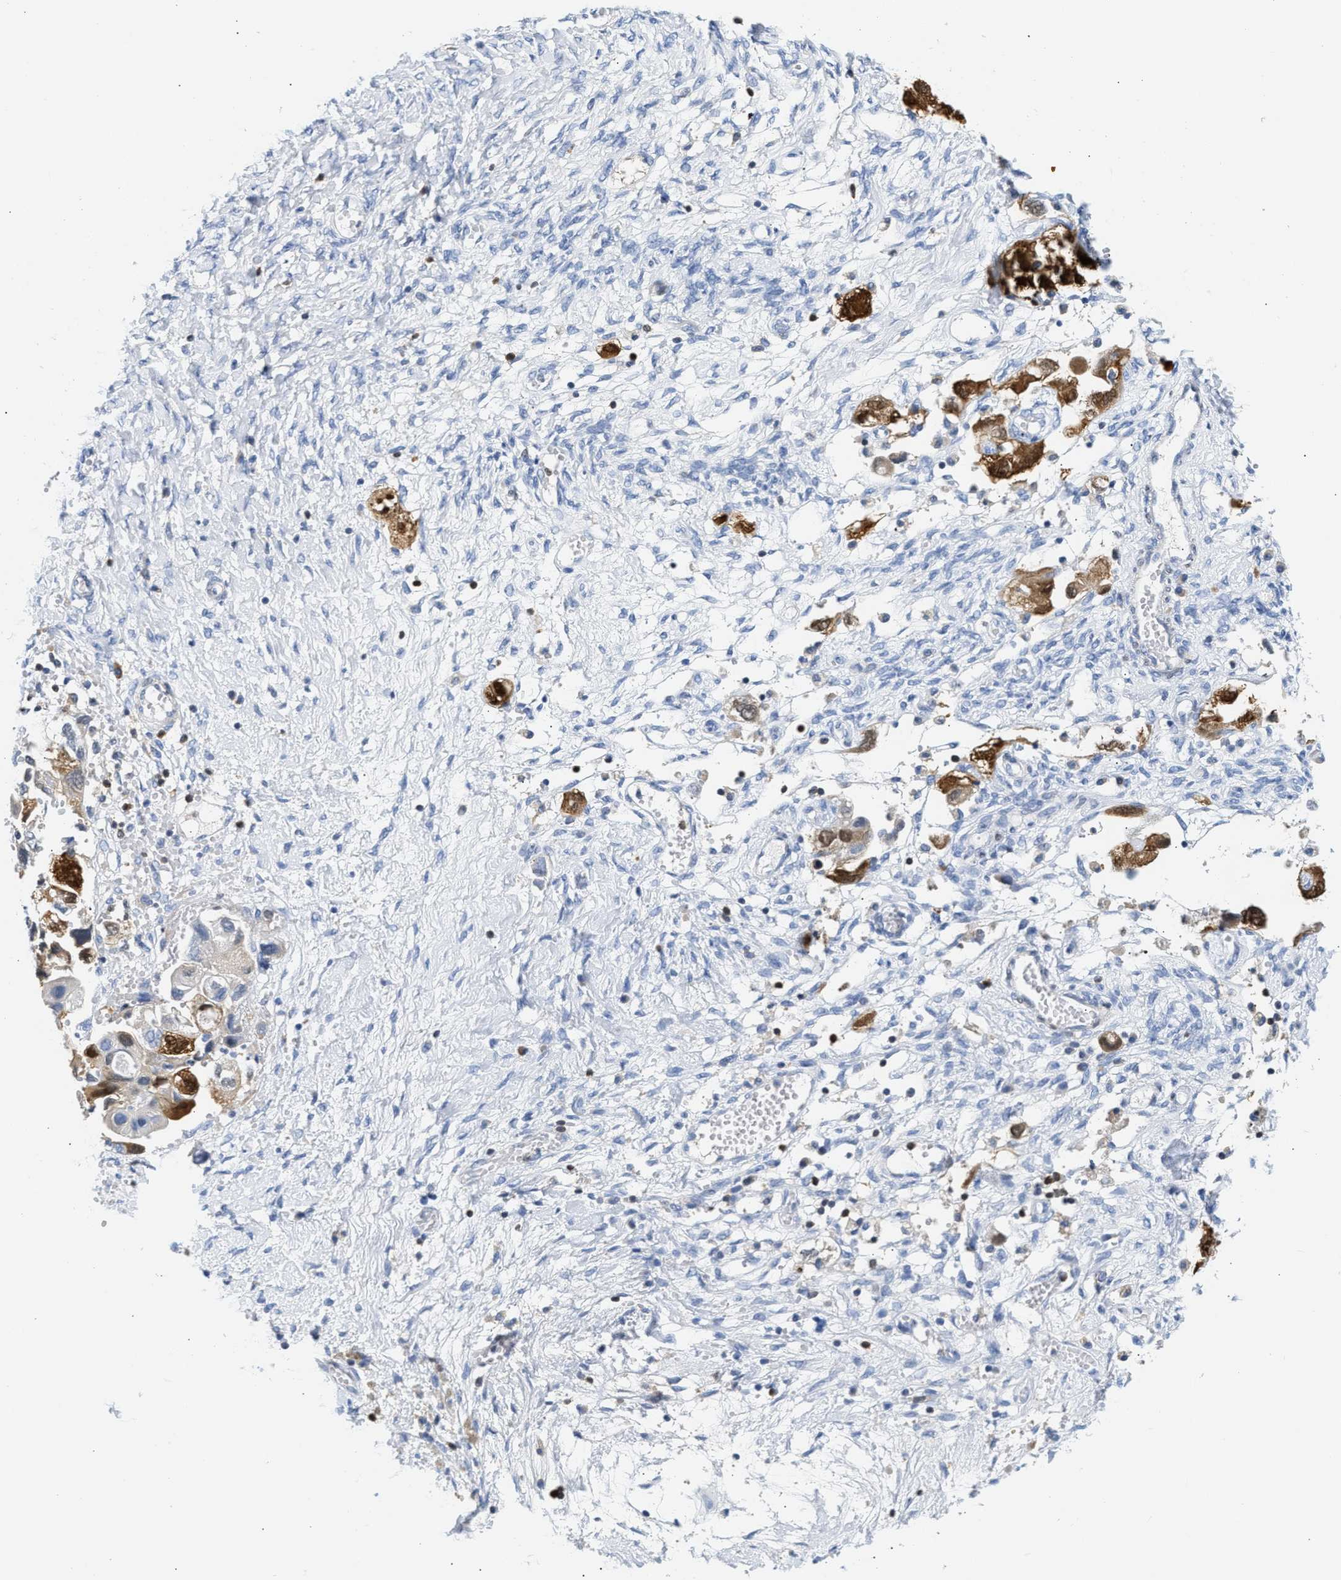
{"staining": {"intensity": "moderate", "quantity": ">75%", "location": "cytoplasmic/membranous"}, "tissue": "ovarian cancer", "cell_type": "Tumor cells", "image_type": "cancer", "snomed": [{"axis": "morphology", "description": "Carcinoma, NOS"}, {"axis": "morphology", "description": "Cystadenocarcinoma, serous, NOS"}, {"axis": "topography", "description": "Ovary"}], "caption": "A brown stain shows moderate cytoplasmic/membranous expression of a protein in human serous cystadenocarcinoma (ovarian) tumor cells. (Brightfield microscopy of DAB IHC at high magnification).", "gene": "SLIT2", "patient": {"sex": "female", "age": 69}}